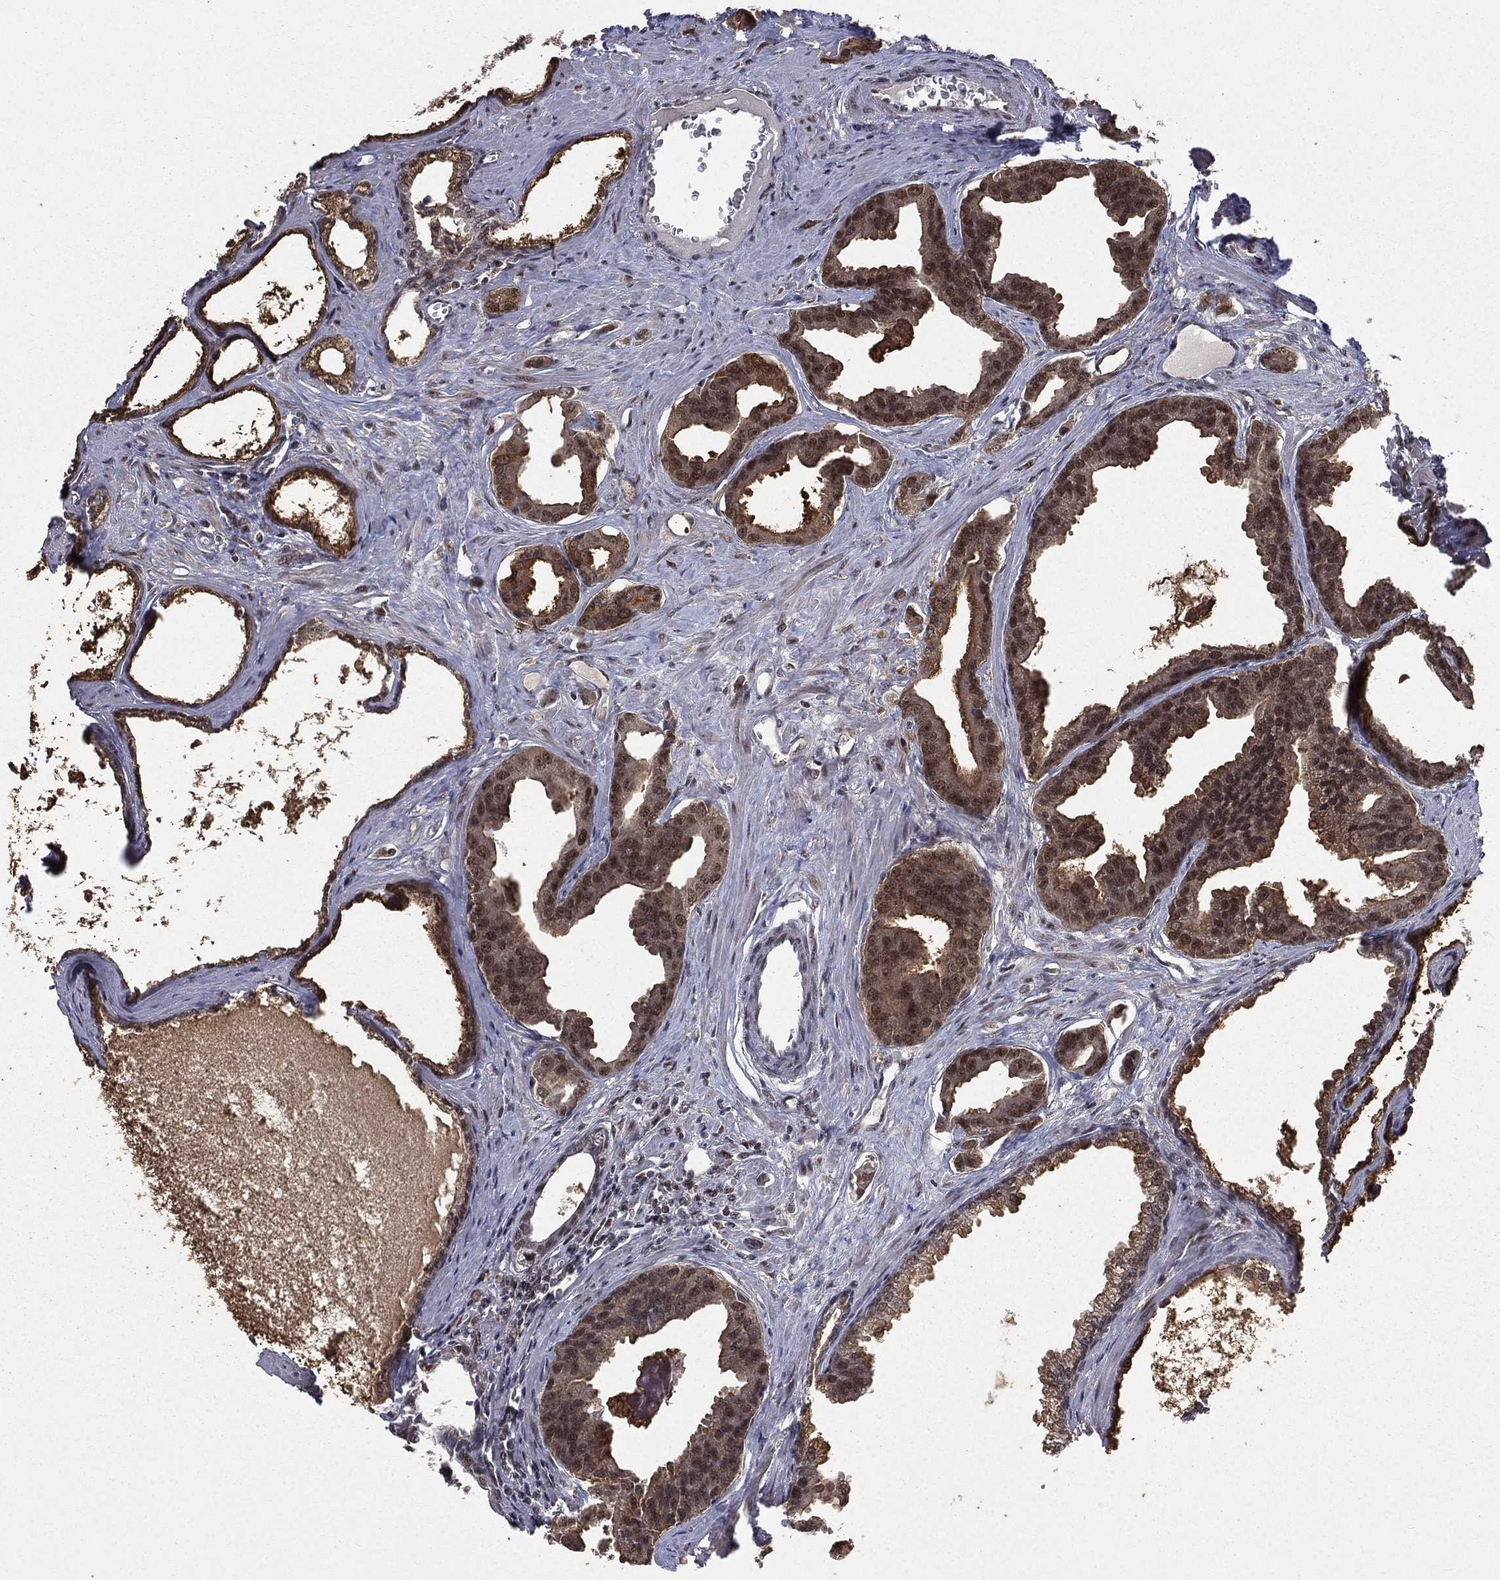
{"staining": {"intensity": "moderate", "quantity": ">75%", "location": "cytoplasmic/membranous,nuclear"}, "tissue": "prostate cancer", "cell_type": "Tumor cells", "image_type": "cancer", "snomed": [{"axis": "morphology", "description": "Adenocarcinoma, NOS"}, {"axis": "topography", "description": "Prostate"}], "caption": "This micrograph reveals immunohistochemistry staining of prostate cancer, with medium moderate cytoplasmic/membranous and nuclear expression in approximately >75% of tumor cells.", "gene": "JMJD6", "patient": {"sex": "male", "age": 66}}